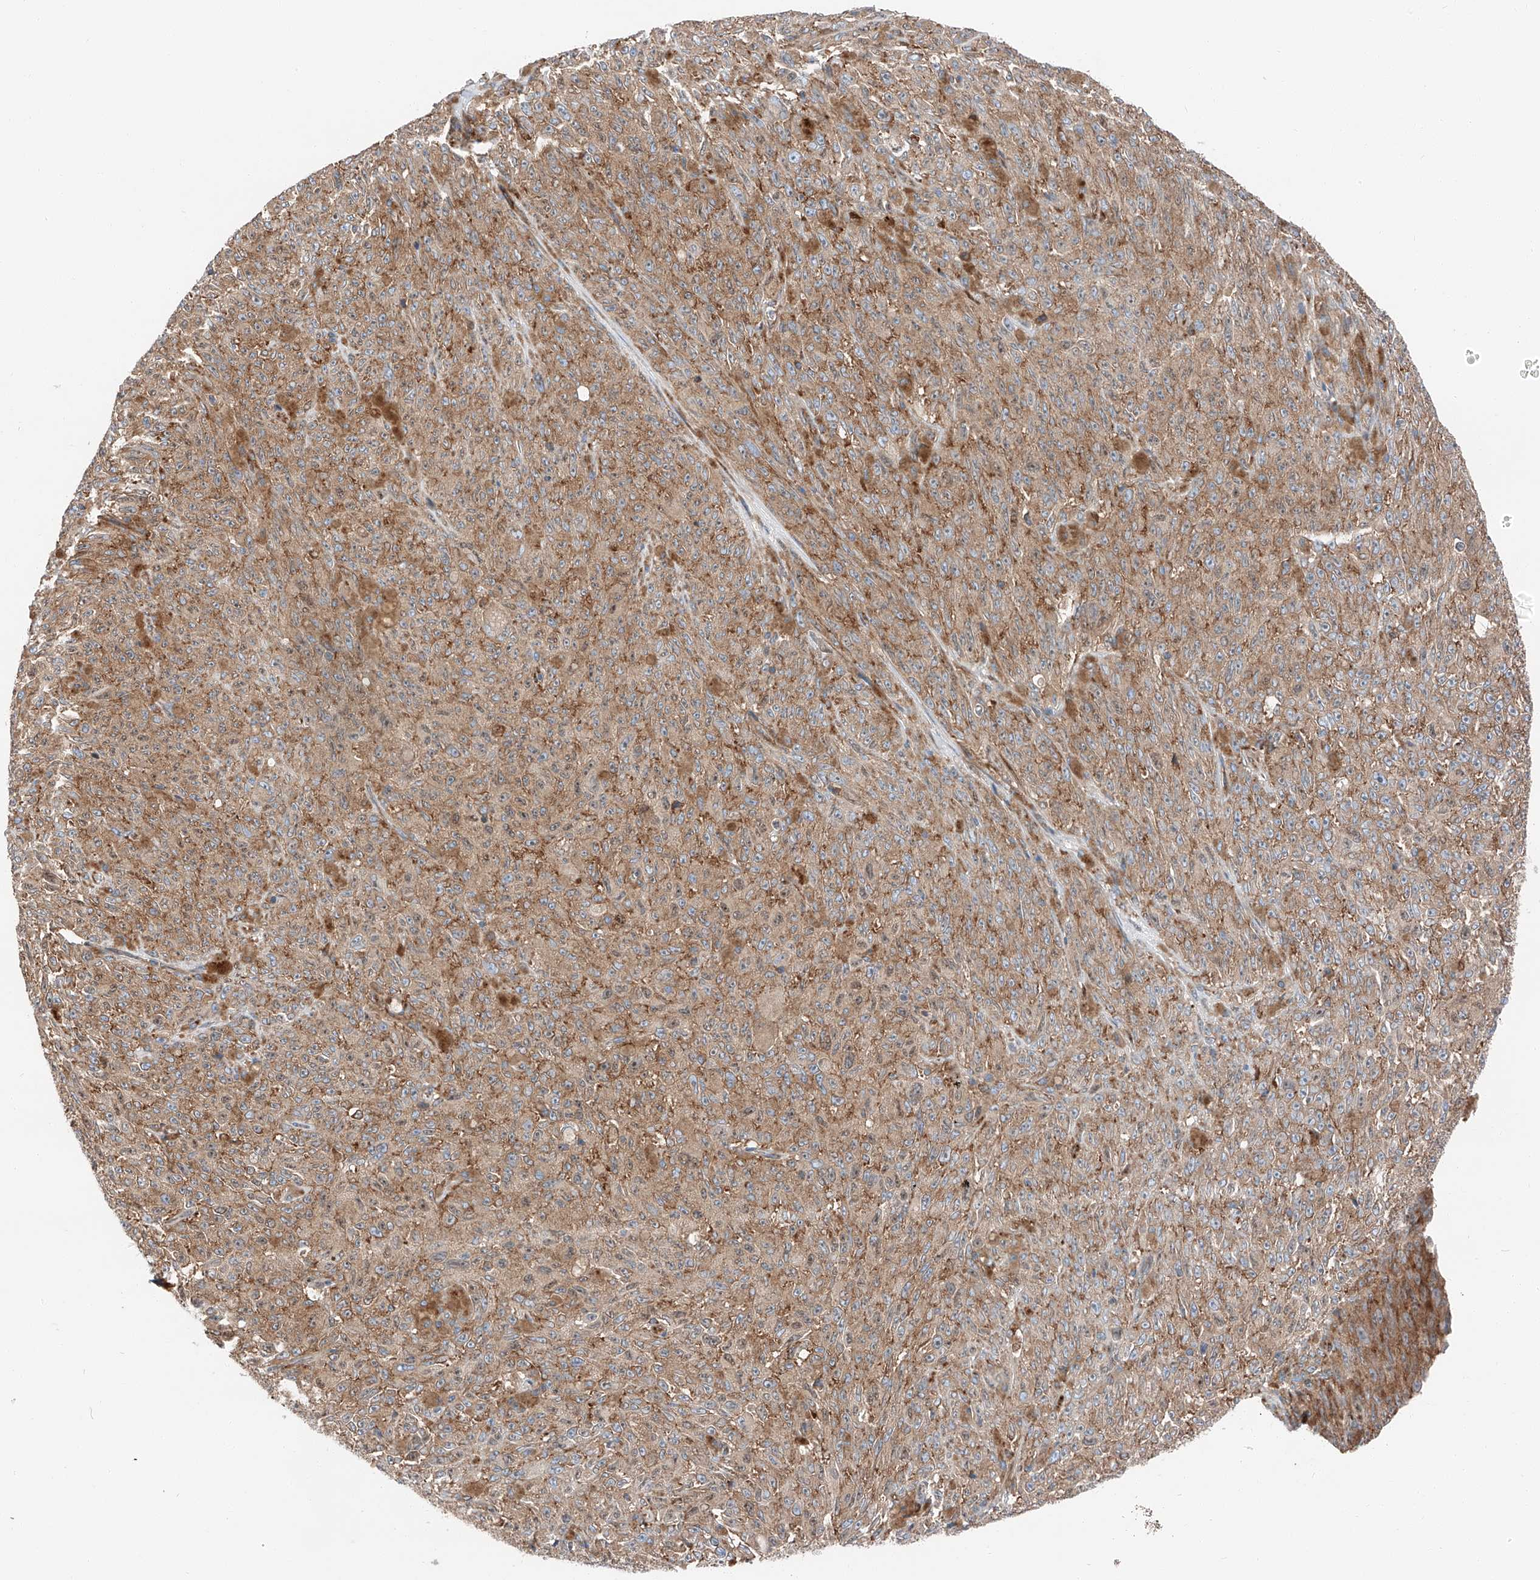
{"staining": {"intensity": "weak", "quantity": "25%-75%", "location": "cytoplasmic/membranous"}, "tissue": "melanoma", "cell_type": "Tumor cells", "image_type": "cancer", "snomed": [{"axis": "morphology", "description": "Malignant melanoma, NOS"}, {"axis": "topography", "description": "Skin"}], "caption": "Malignant melanoma stained with a brown dye exhibits weak cytoplasmic/membranous positive staining in about 25%-75% of tumor cells.", "gene": "ZC3H15", "patient": {"sex": "female", "age": 82}}